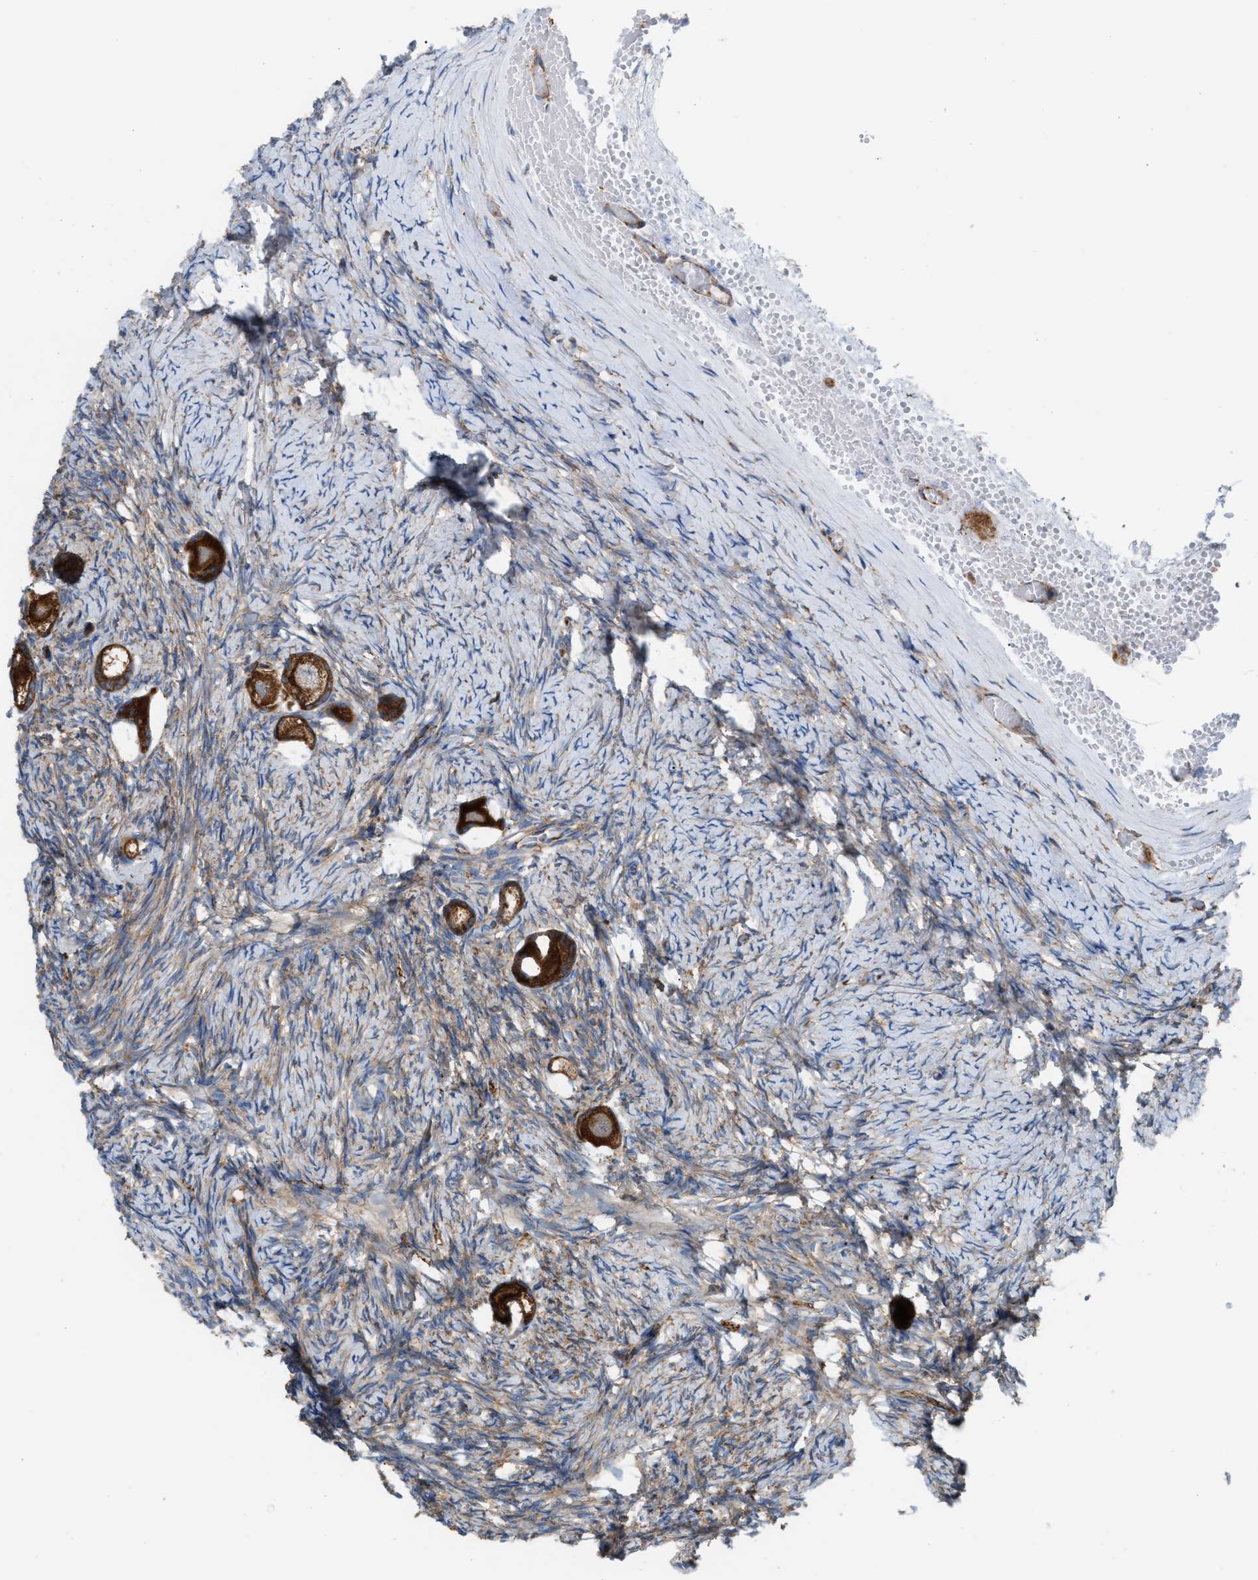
{"staining": {"intensity": "strong", "quantity": ">75%", "location": "cytoplasmic/membranous"}, "tissue": "ovary", "cell_type": "Follicle cells", "image_type": "normal", "snomed": [{"axis": "morphology", "description": "Normal tissue, NOS"}, {"axis": "topography", "description": "Ovary"}], "caption": "About >75% of follicle cells in normal human ovary show strong cytoplasmic/membranous protein positivity as visualized by brown immunohistochemical staining.", "gene": "TBC1D15", "patient": {"sex": "female", "age": 27}}